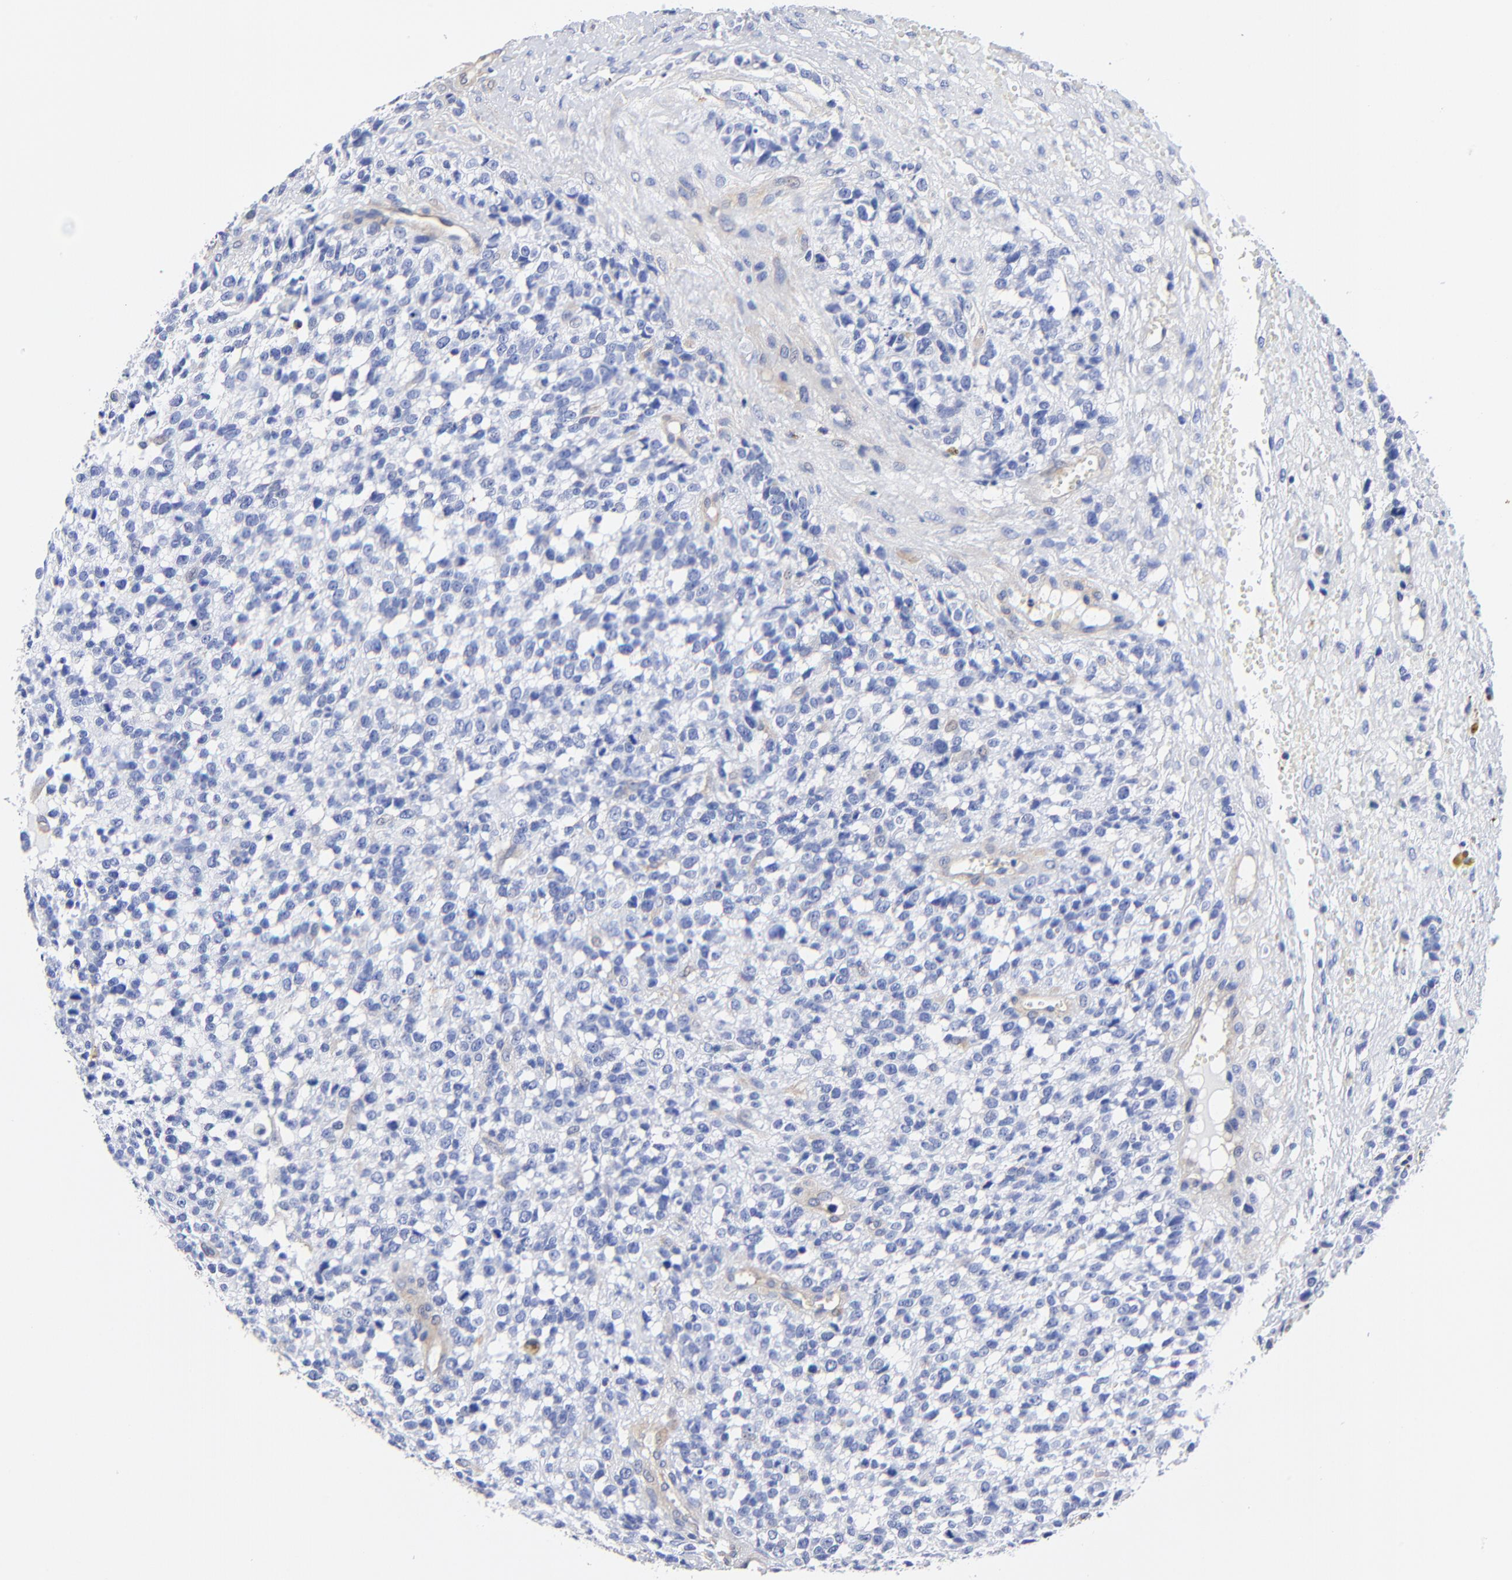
{"staining": {"intensity": "negative", "quantity": "none", "location": "none"}, "tissue": "glioma", "cell_type": "Tumor cells", "image_type": "cancer", "snomed": [{"axis": "morphology", "description": "Glioma, malignant, High grade"}, {"axis": "topography", "description": "Brain"}], "caption": "Immunohistochemistry histopathology image of glioma stained for a protein (brown), which shows no expression in tumor cells.", "gene": "TAGLN2", "patient": {"sex": "male", "age": 66}}